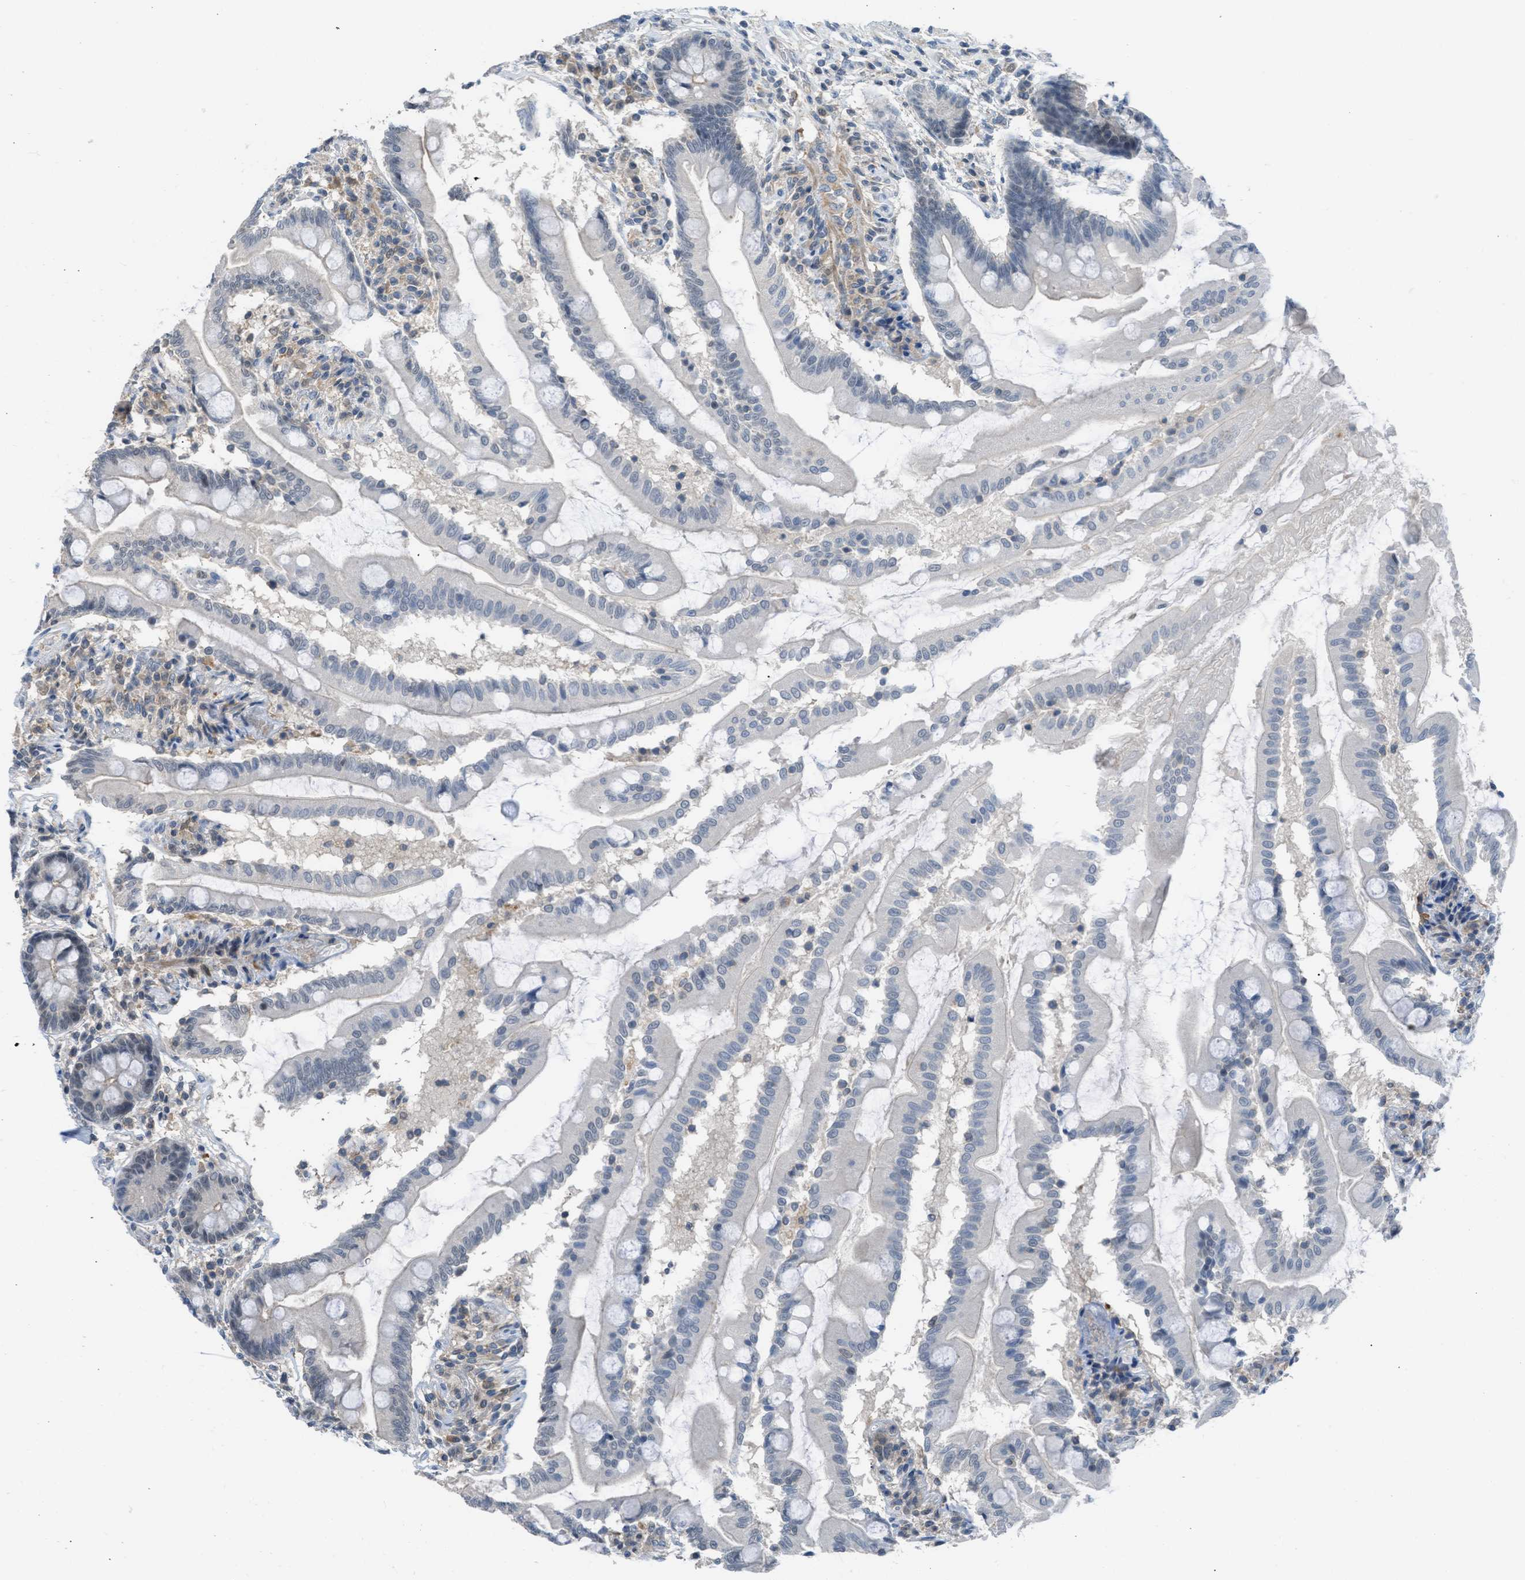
{"staining": {"intensity": "weak", "quantity": "25%-75%", "location": "cytoplasmic/membranous"}, "tissue": "small intestine", "cell_type": "Glandular cells", "image_type": "normal", "snomed": [{"axis": "morphology", "description": "Normal tissue, NOS"}, {"axis": "topography", "description": "Small intestine"}], "caption": "Brown immunohistochemical staining in benign small intestine reveals weak cytoplasmic/membranous expression in approximately 25%-75% of glandular cells. The staining was performed using DAB (3,3'-diaminobenzidine), with brown indicating positive protein expression. Nuclei are stained blue with hematoxylin.", "gene": "TTBK2", "patient": {"sex": "female", "age": 56}}